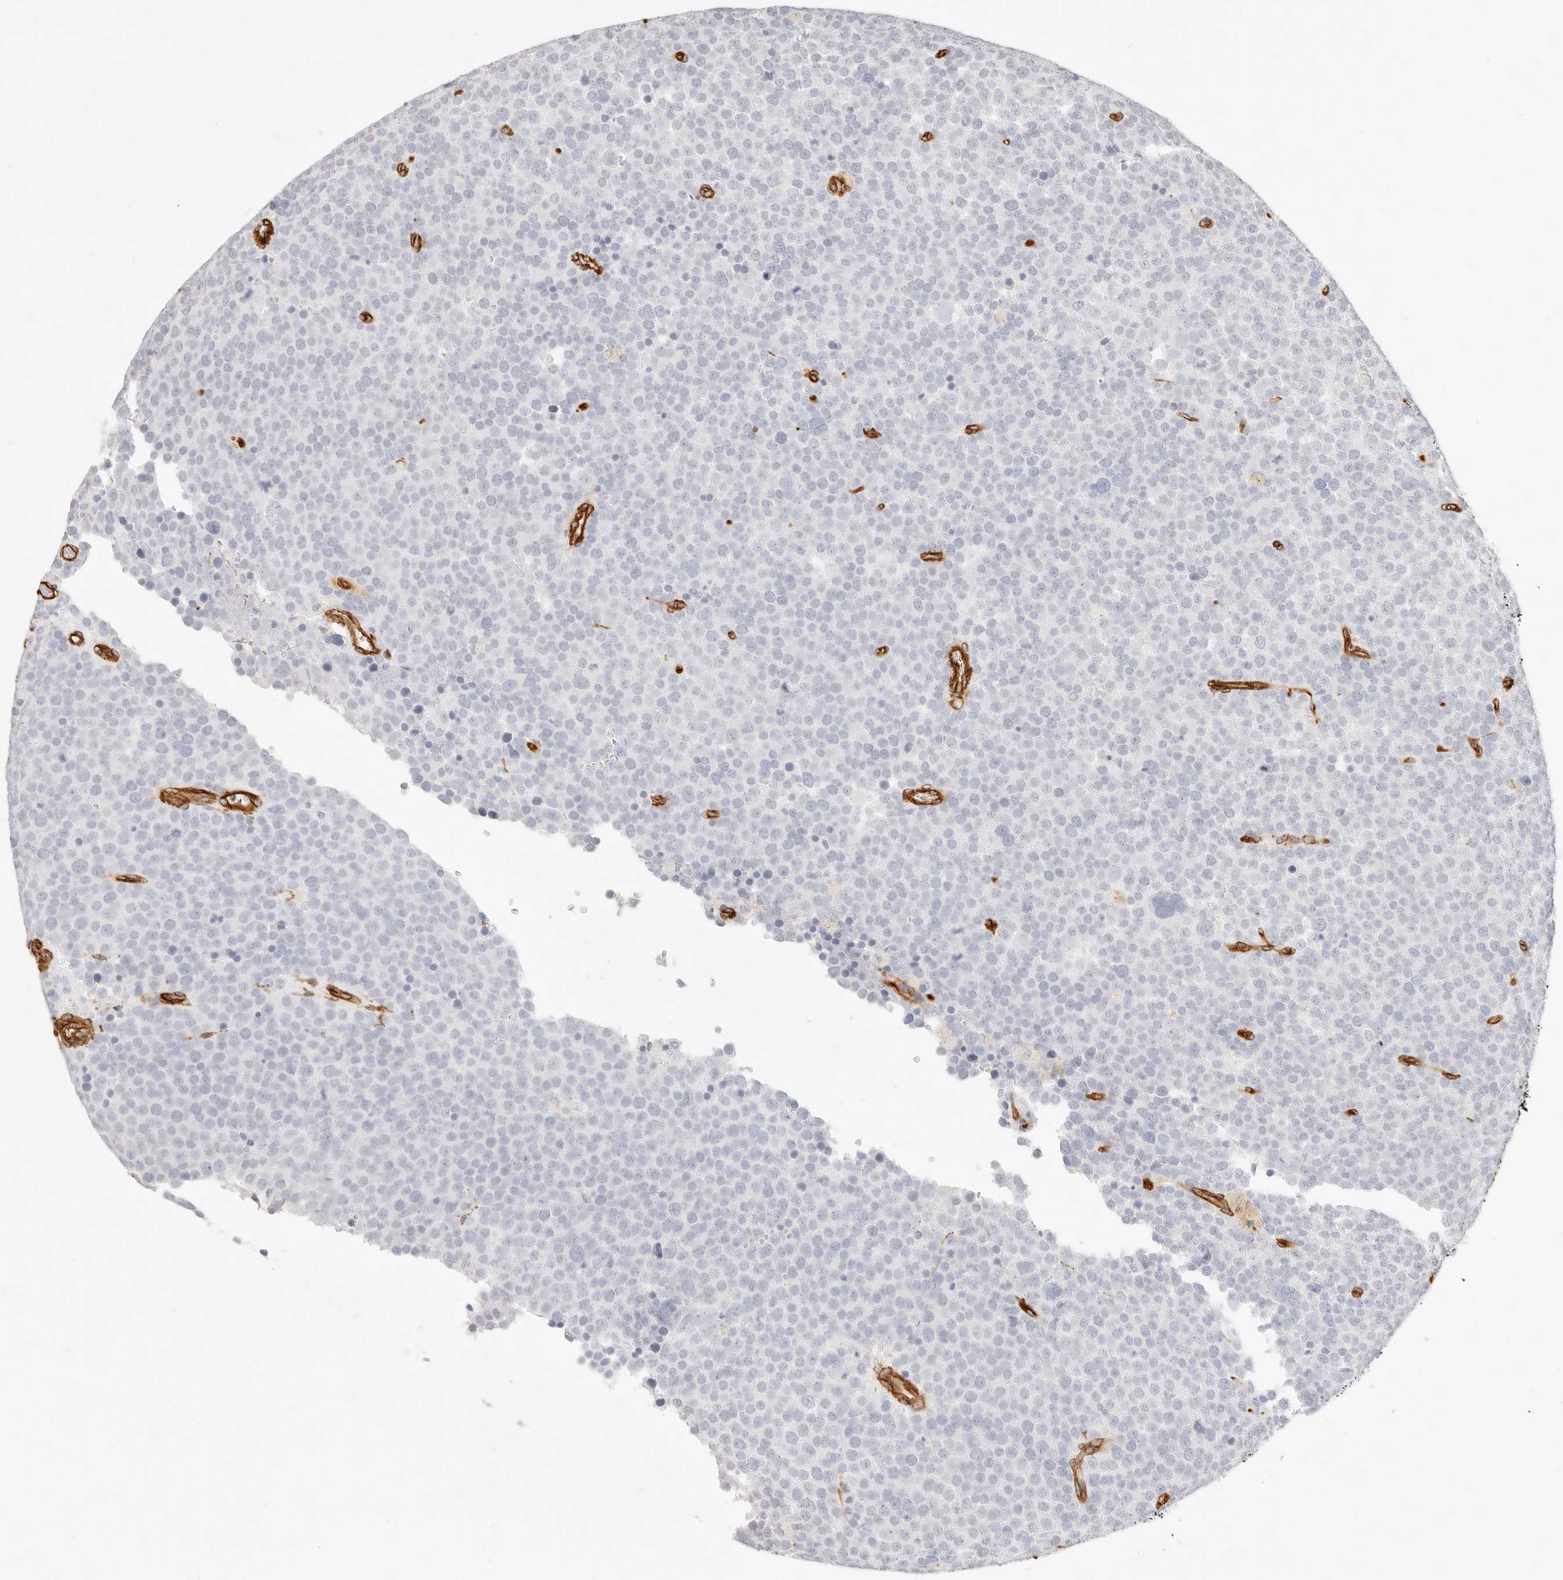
{"staining": {"intensity": "negative", "quantity": "none", "location": "none"}, "tissue": "testis cancer", "cell_type": "Tumor cells", "image_type": "cancer", "snomed": [{"axis": "morphology", "description": "Seminoma, NOS"}, {"axis": "topography", "description": "Testis"}], "caption": "There is no significant positivity in tumor cells of testis seminoma. Brightfield microscopy of immunohistochemistry stained with DAB (3,3'-diaminobenzidine) (brown) and hematoxylin (blue), captured at high magnification.", "gene": "NUS1", "patient": {"sex": "male", "age": 71}}